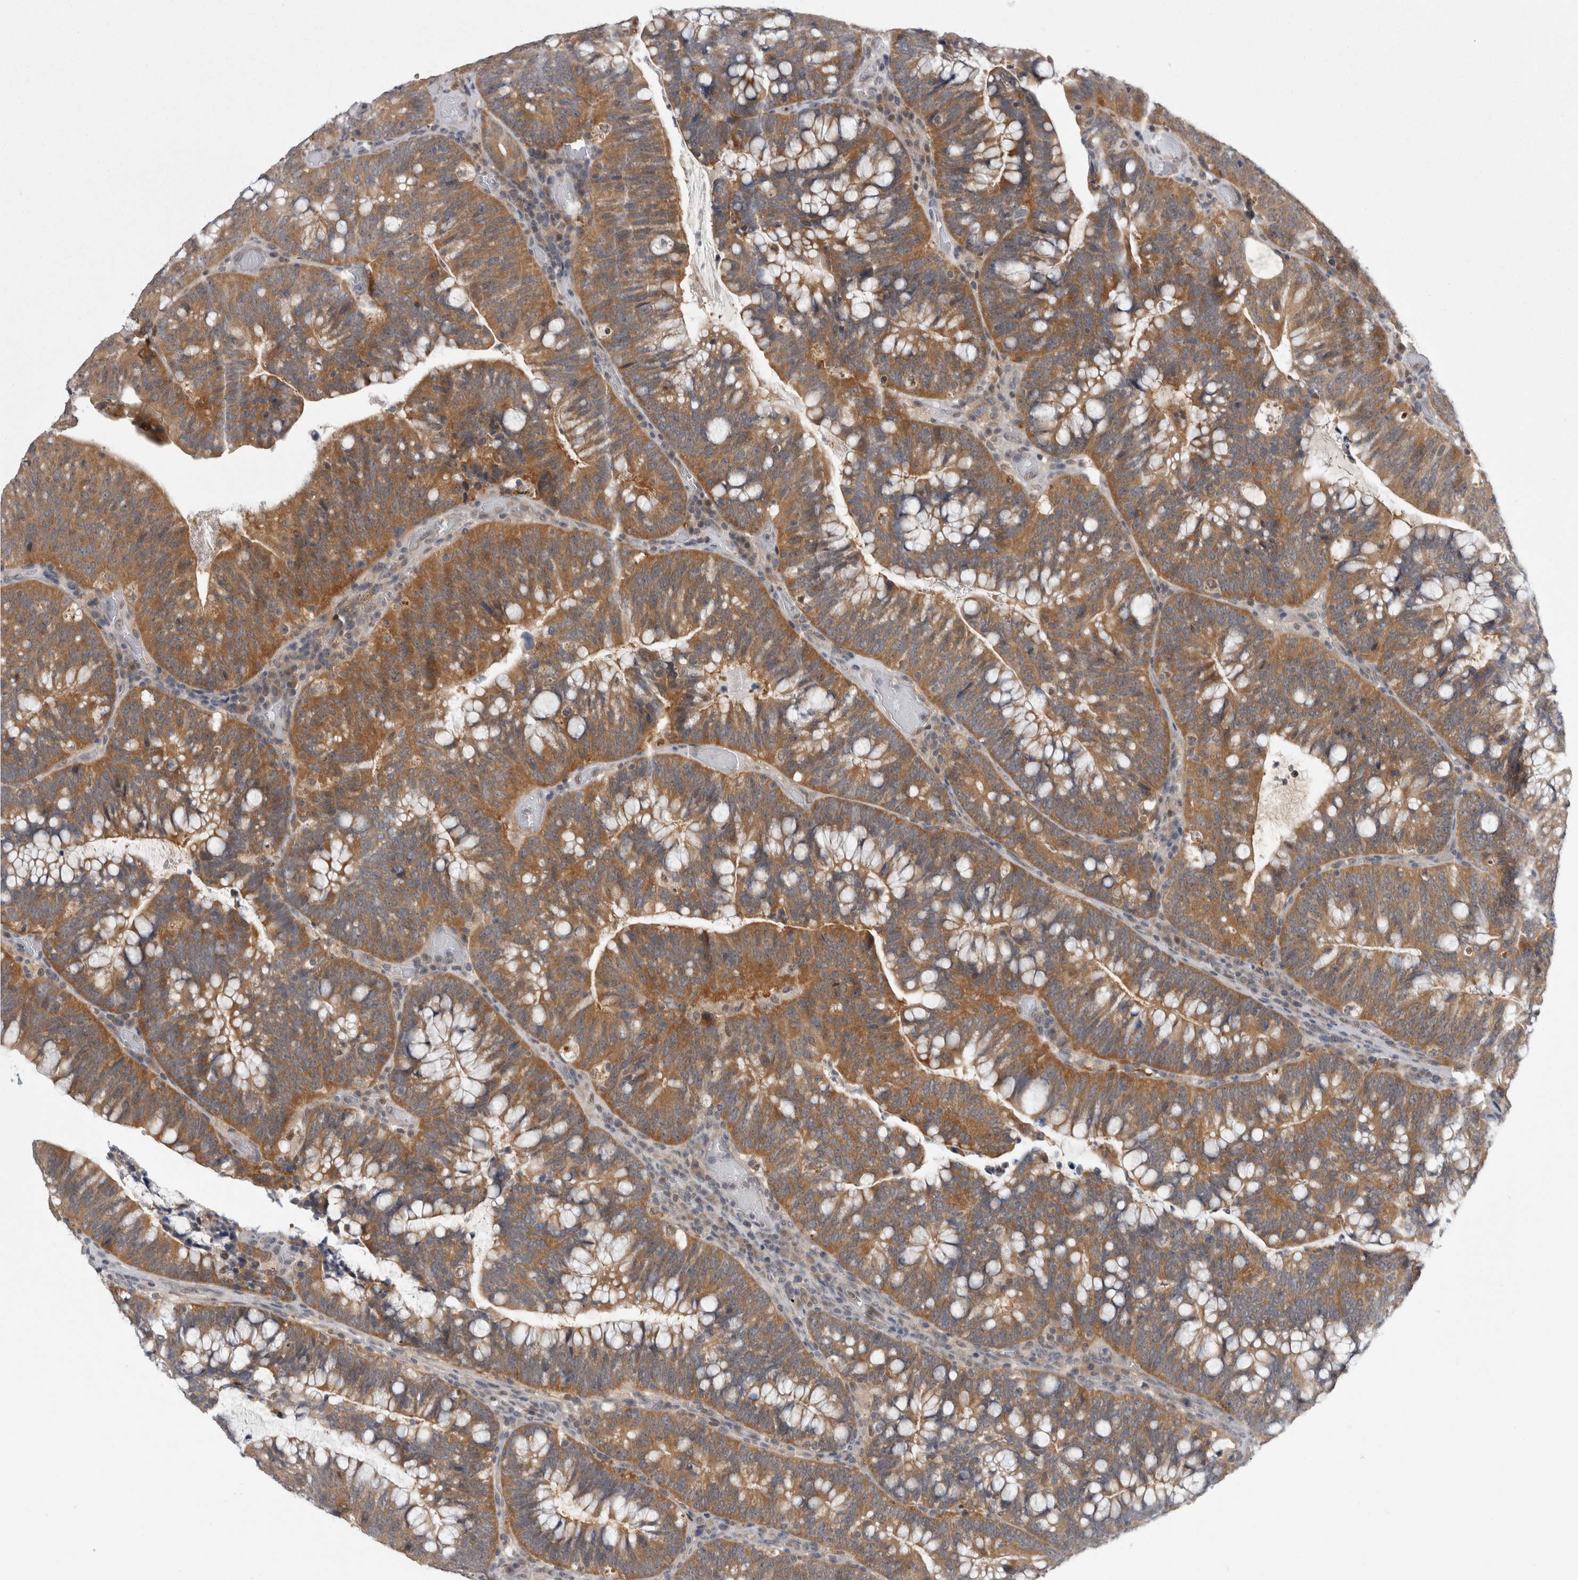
{"staining": {"intensity": "moderate", "quantity": ">75%", "location": "cytoplasmic/membranous"}, "tissue": "colorectal cancer", "cell_type": "Tumor cells", "image_type": "cancer", "snomed": [{"axis": "morphology", "description": "Adenocarcinoma, NOS"}, {"axis": "topography", "description": "Colon"}], "caption": "Human adenocarcinoma (colorectal) stained with a protein marker displays moderate staining in tumor cells.", "gene": "PSMB2", "patient": {"sex": "female", "age": 66}}